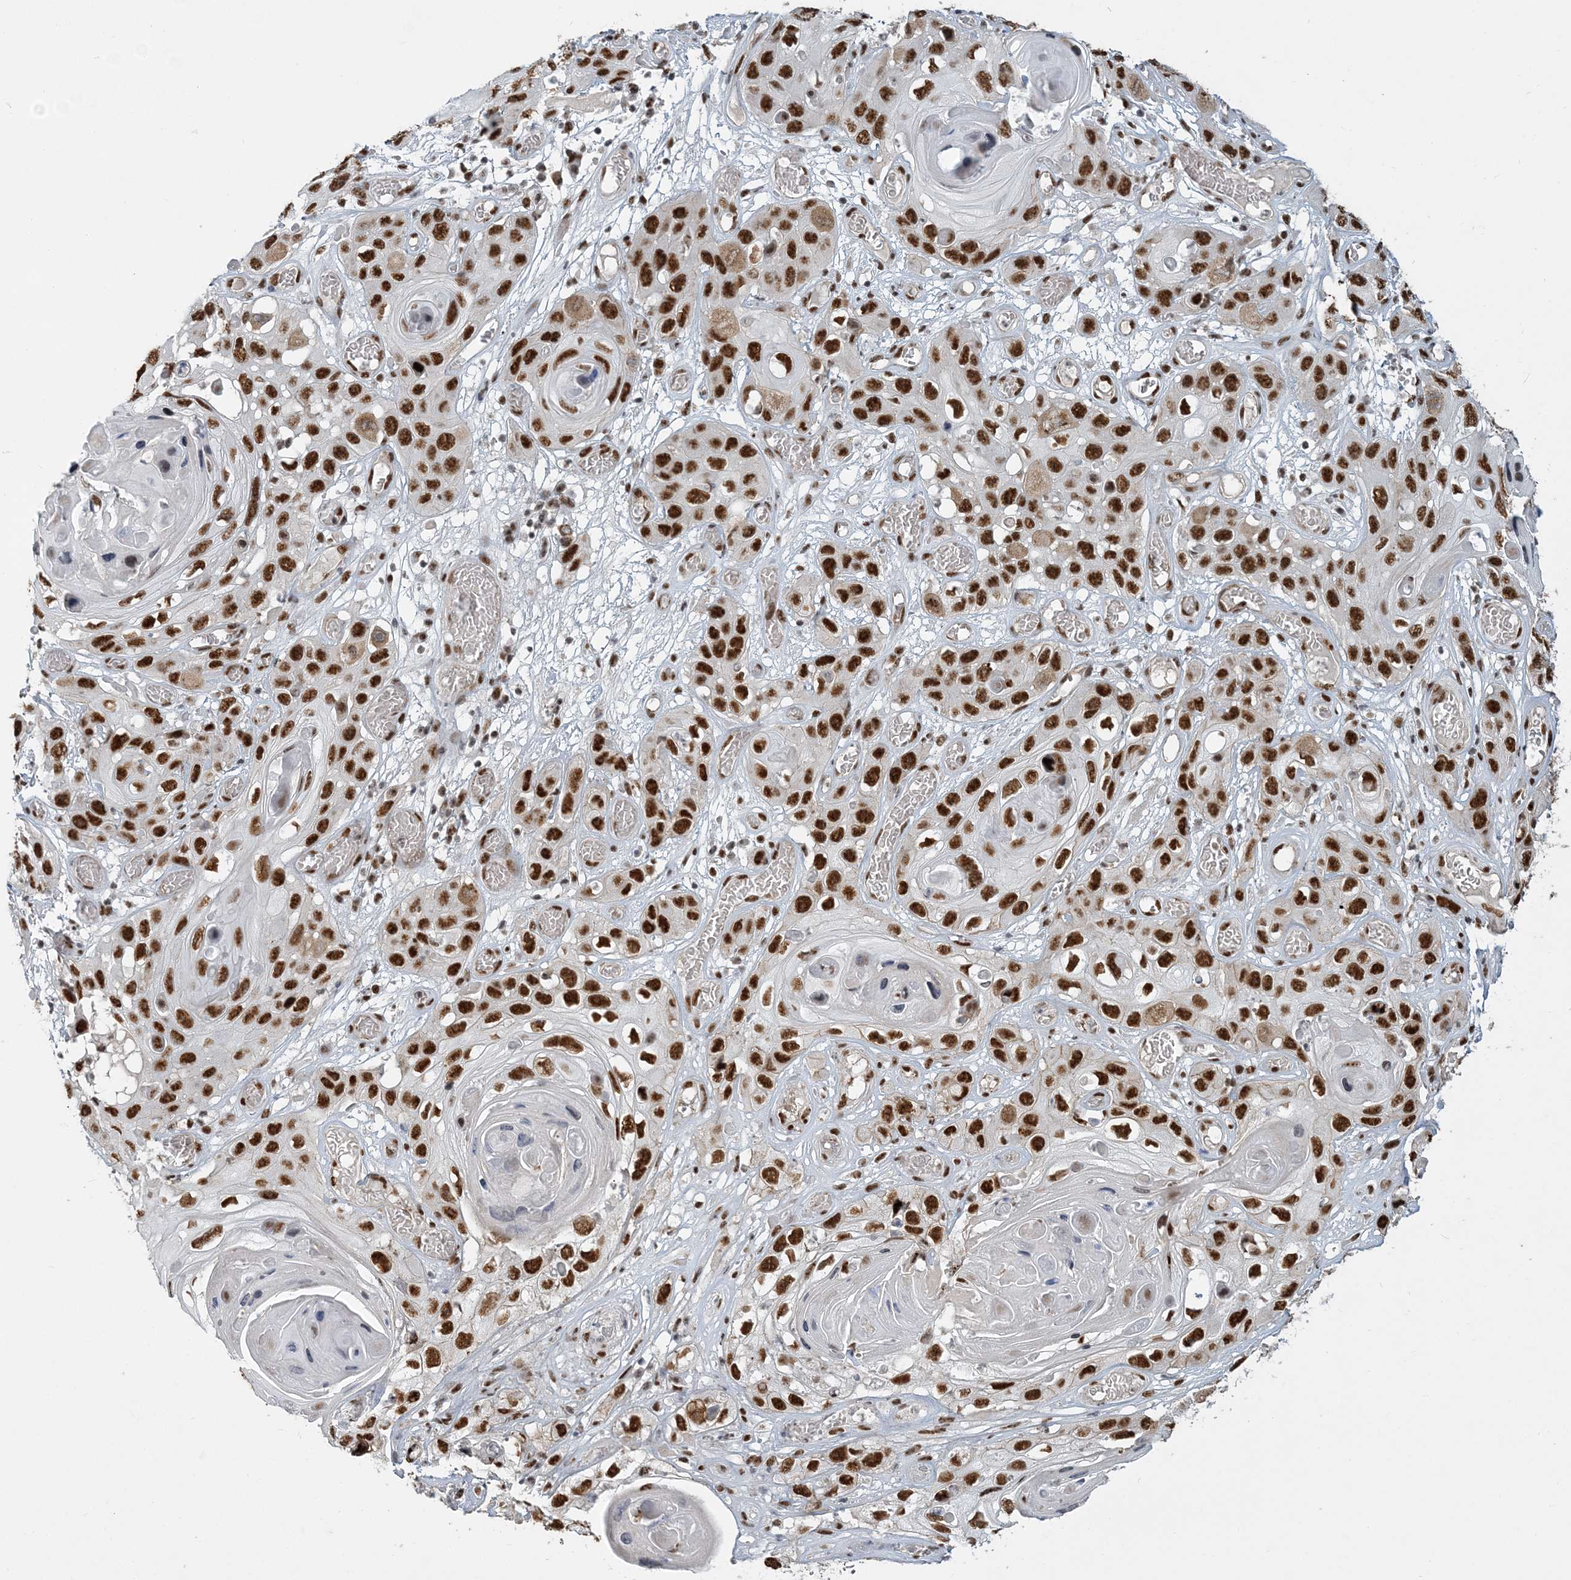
{"staining": {"intensity": "strong", "quantity": ">75%", "location": "nuclear"}, "tissue": "skin cancer", "cell_type": "Tumor cells", "image_type": "cancer", "snomed": [{"axis": "morphology", "description": "Squamous cell carcinoma, NOS"}, {"axis": "topography", "description": "Skin"}], "caption": "A micrograph of human skin squamous cell carcinoma stained for a protein shows strong nuclear brown staining in tumor cells. (DAB (3,3'-diaminobenzidine) = brown stain, brightfield microscopy at high magnification).", "gene": "PLRG1", "patient": {"sex": "male", "age": 55}}